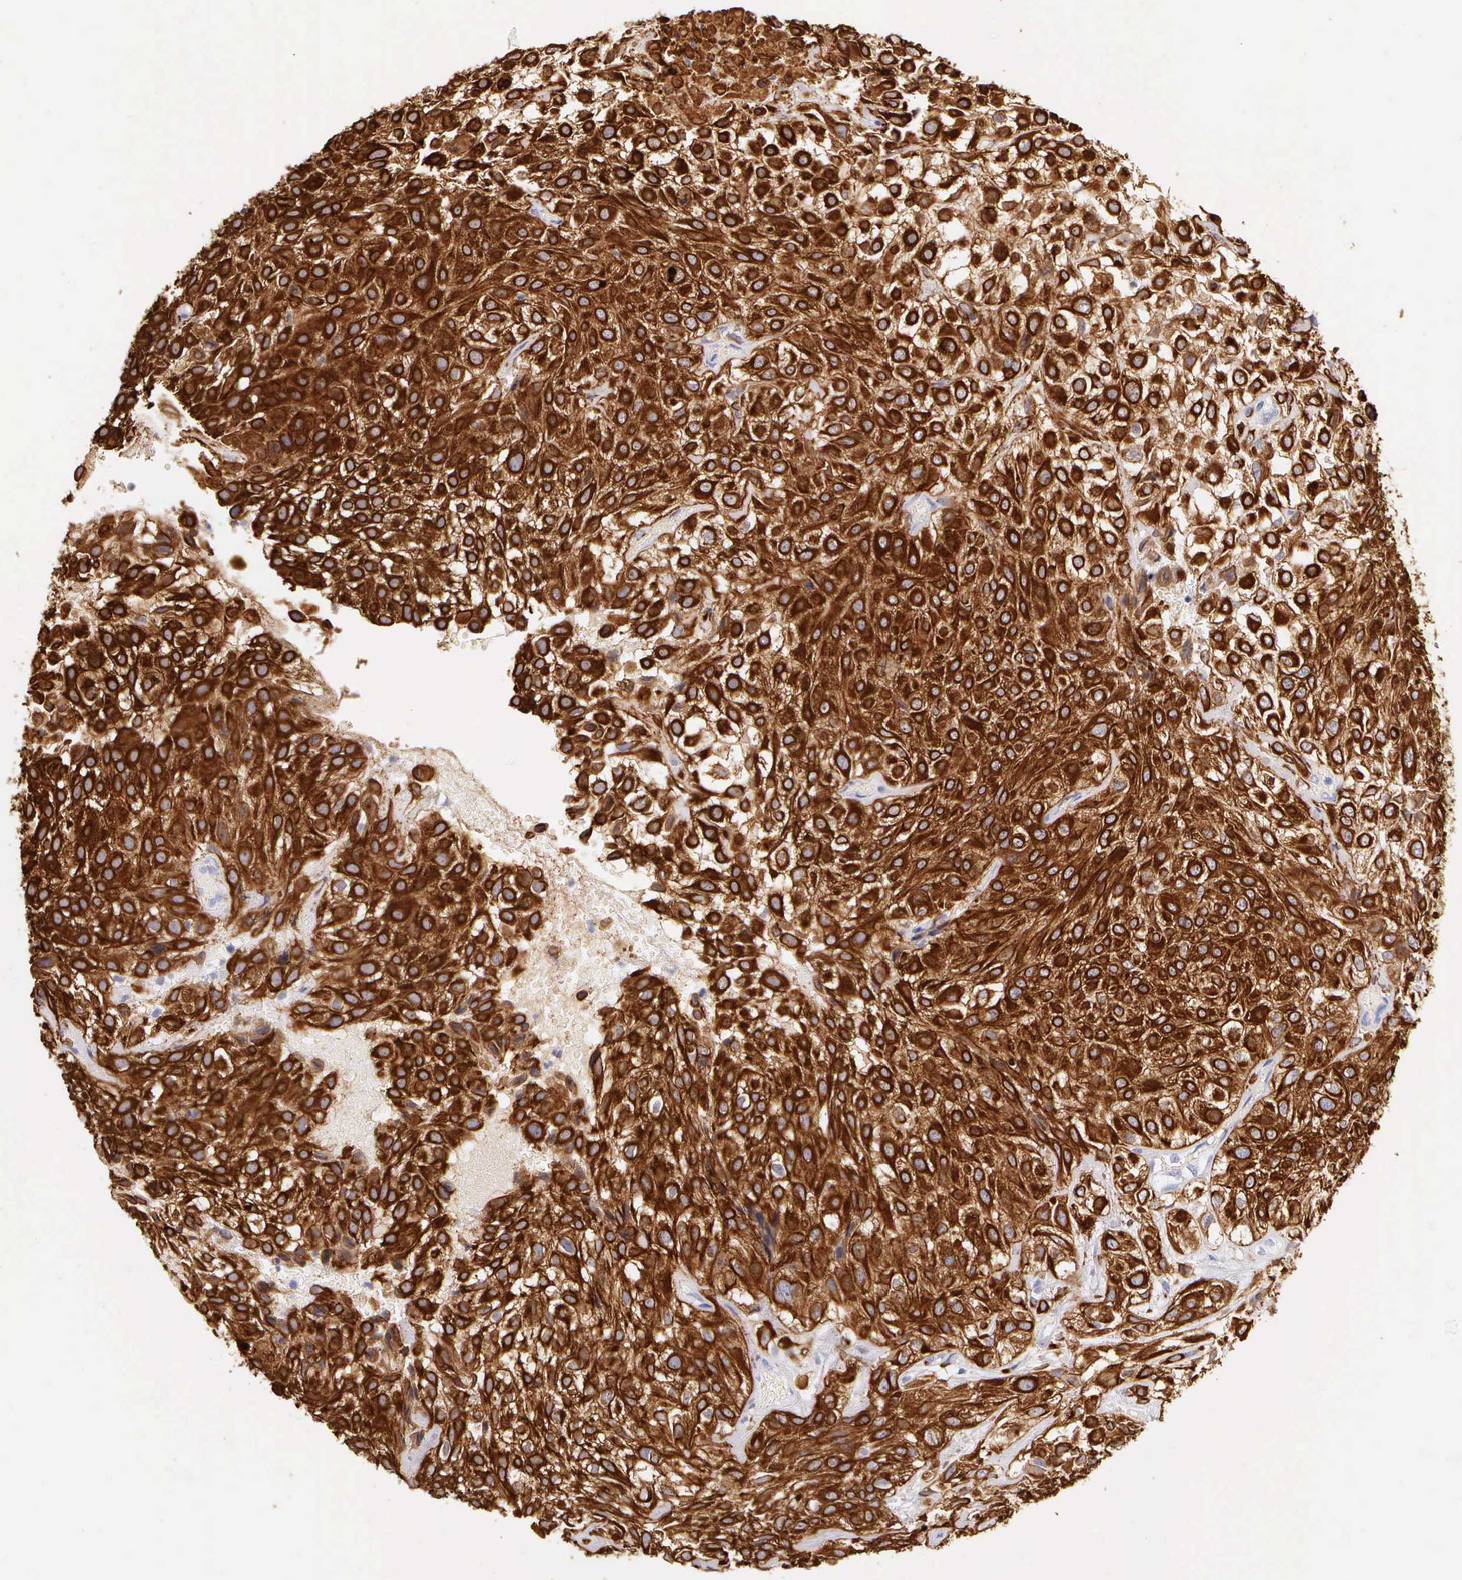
{"staining": {"intensity": "strong", "quantity": ">75%", "location": "cytoplasmic/membranous"}, "tissue": "urothelial cancer", "cell_type": "Tumor cells", "image_type": "cancer", "snomed": [{"axis": "morphology", "description": "Urothelial carcinoma, High grade"}, {"axis": "topography", "description": "Urinary bladder"}], "caption": "IHC (DAB) staining of urothelial carcinoma (high-grade) exhibits strong cytoplasmic/membranous protein positivity in approximately >75% of tumor cells.", "gene": "KRT17", "patient": {"sex": "male", "age": 56}}